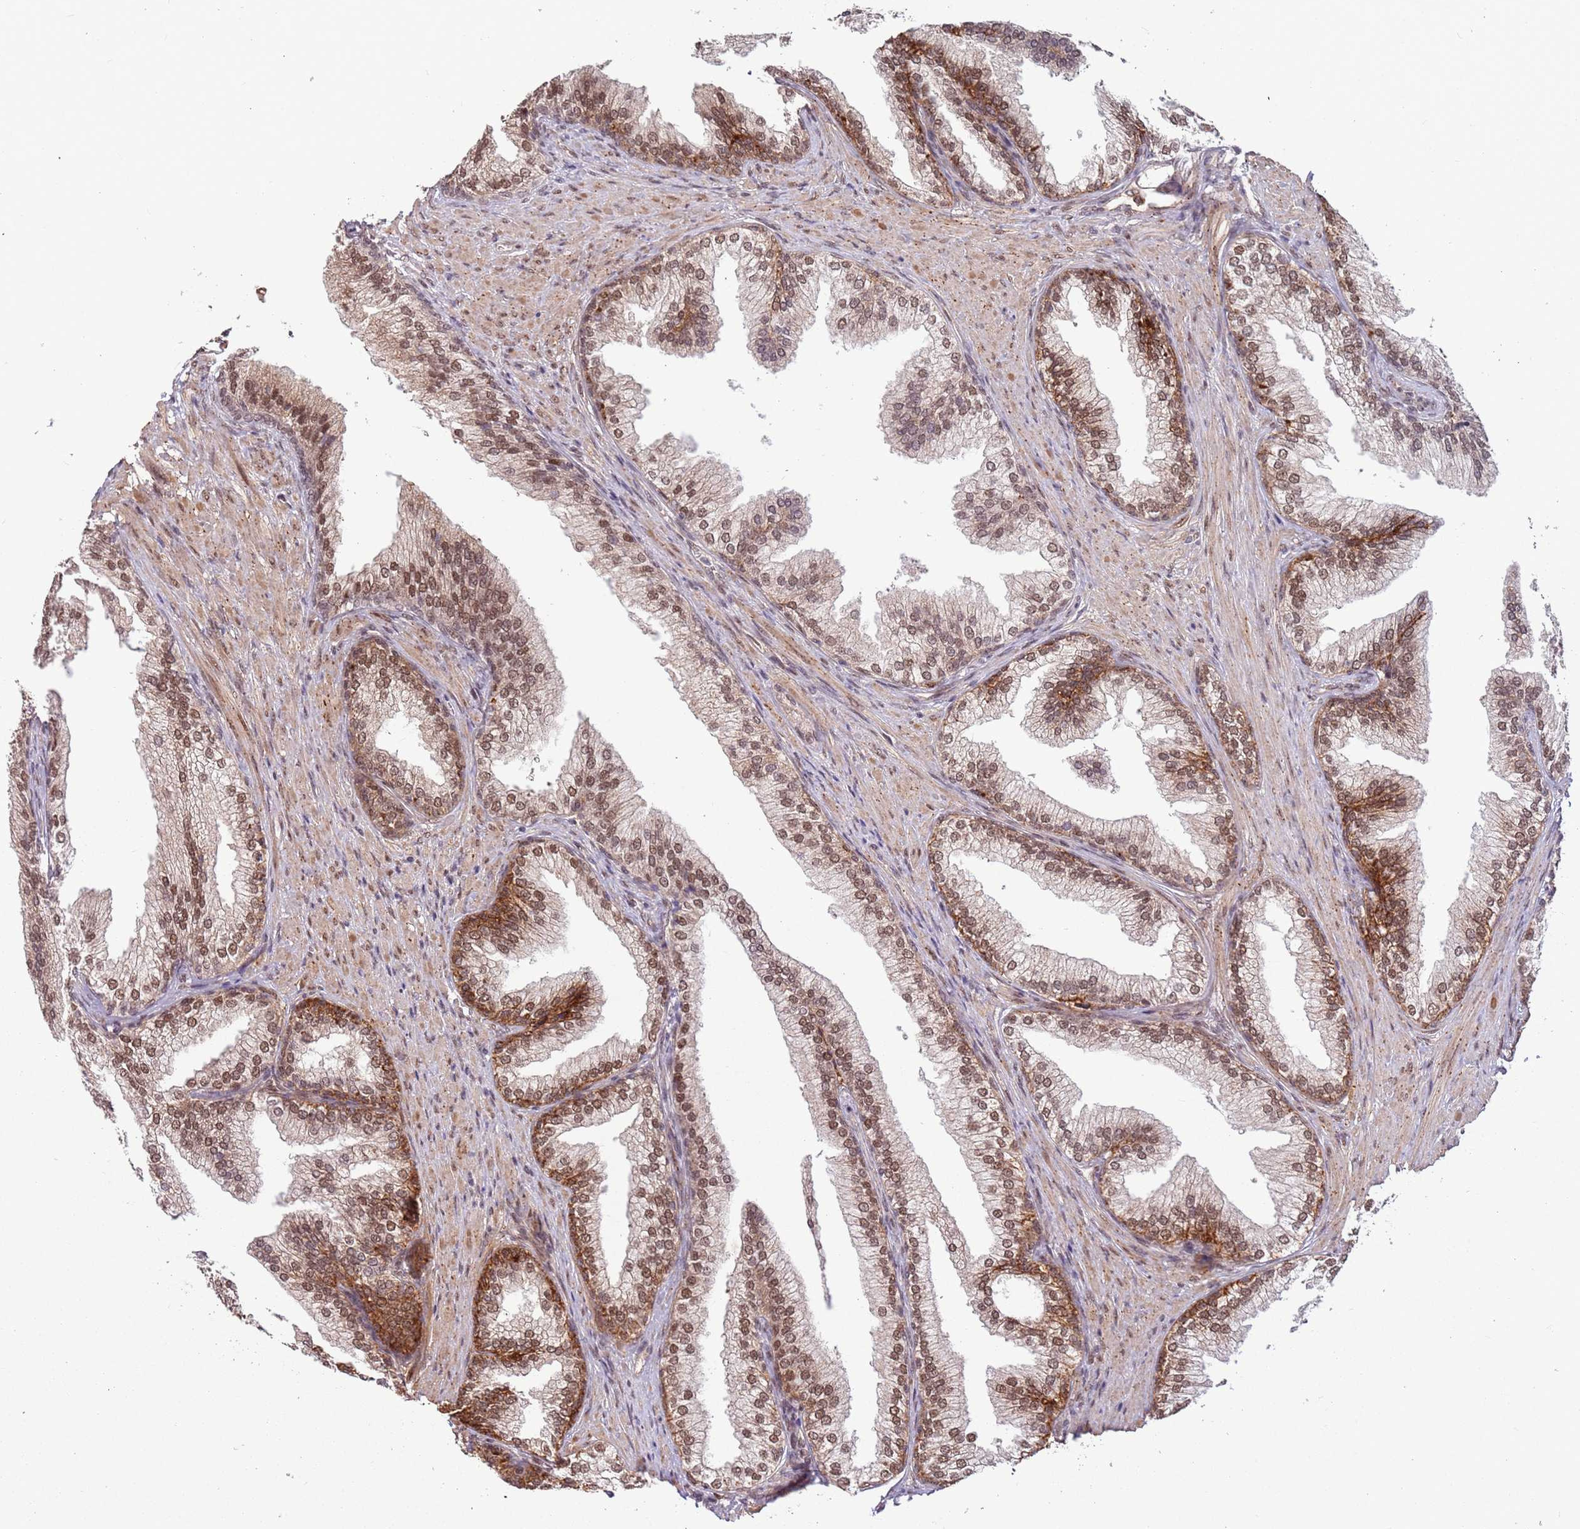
{"staining": {"intensity": "moderate", "quantity": ">75%", "location": "cytoplasmic/membranous,nuclear"}, "tissue": "prostate", "cell_type": "Glandular cells", "image_type": "normal", "snomed": [{"axis": "morphology", "description": "Normal tissue, NOS"}, {"axis": "topography", "description": "Prostate"}], "caption": "A medium amount of moderate cytoplasmic/membranous,nuclear expression is appreciated in about >75% of glandular cells in unremarkable prostate. The staining is performed using DAB brown chromogen to label protein expression. The nuclei are counter-stained blue using hematoxylin.", "gene": "POLR3H", "patient": {"sex": "male", "age": 76}}